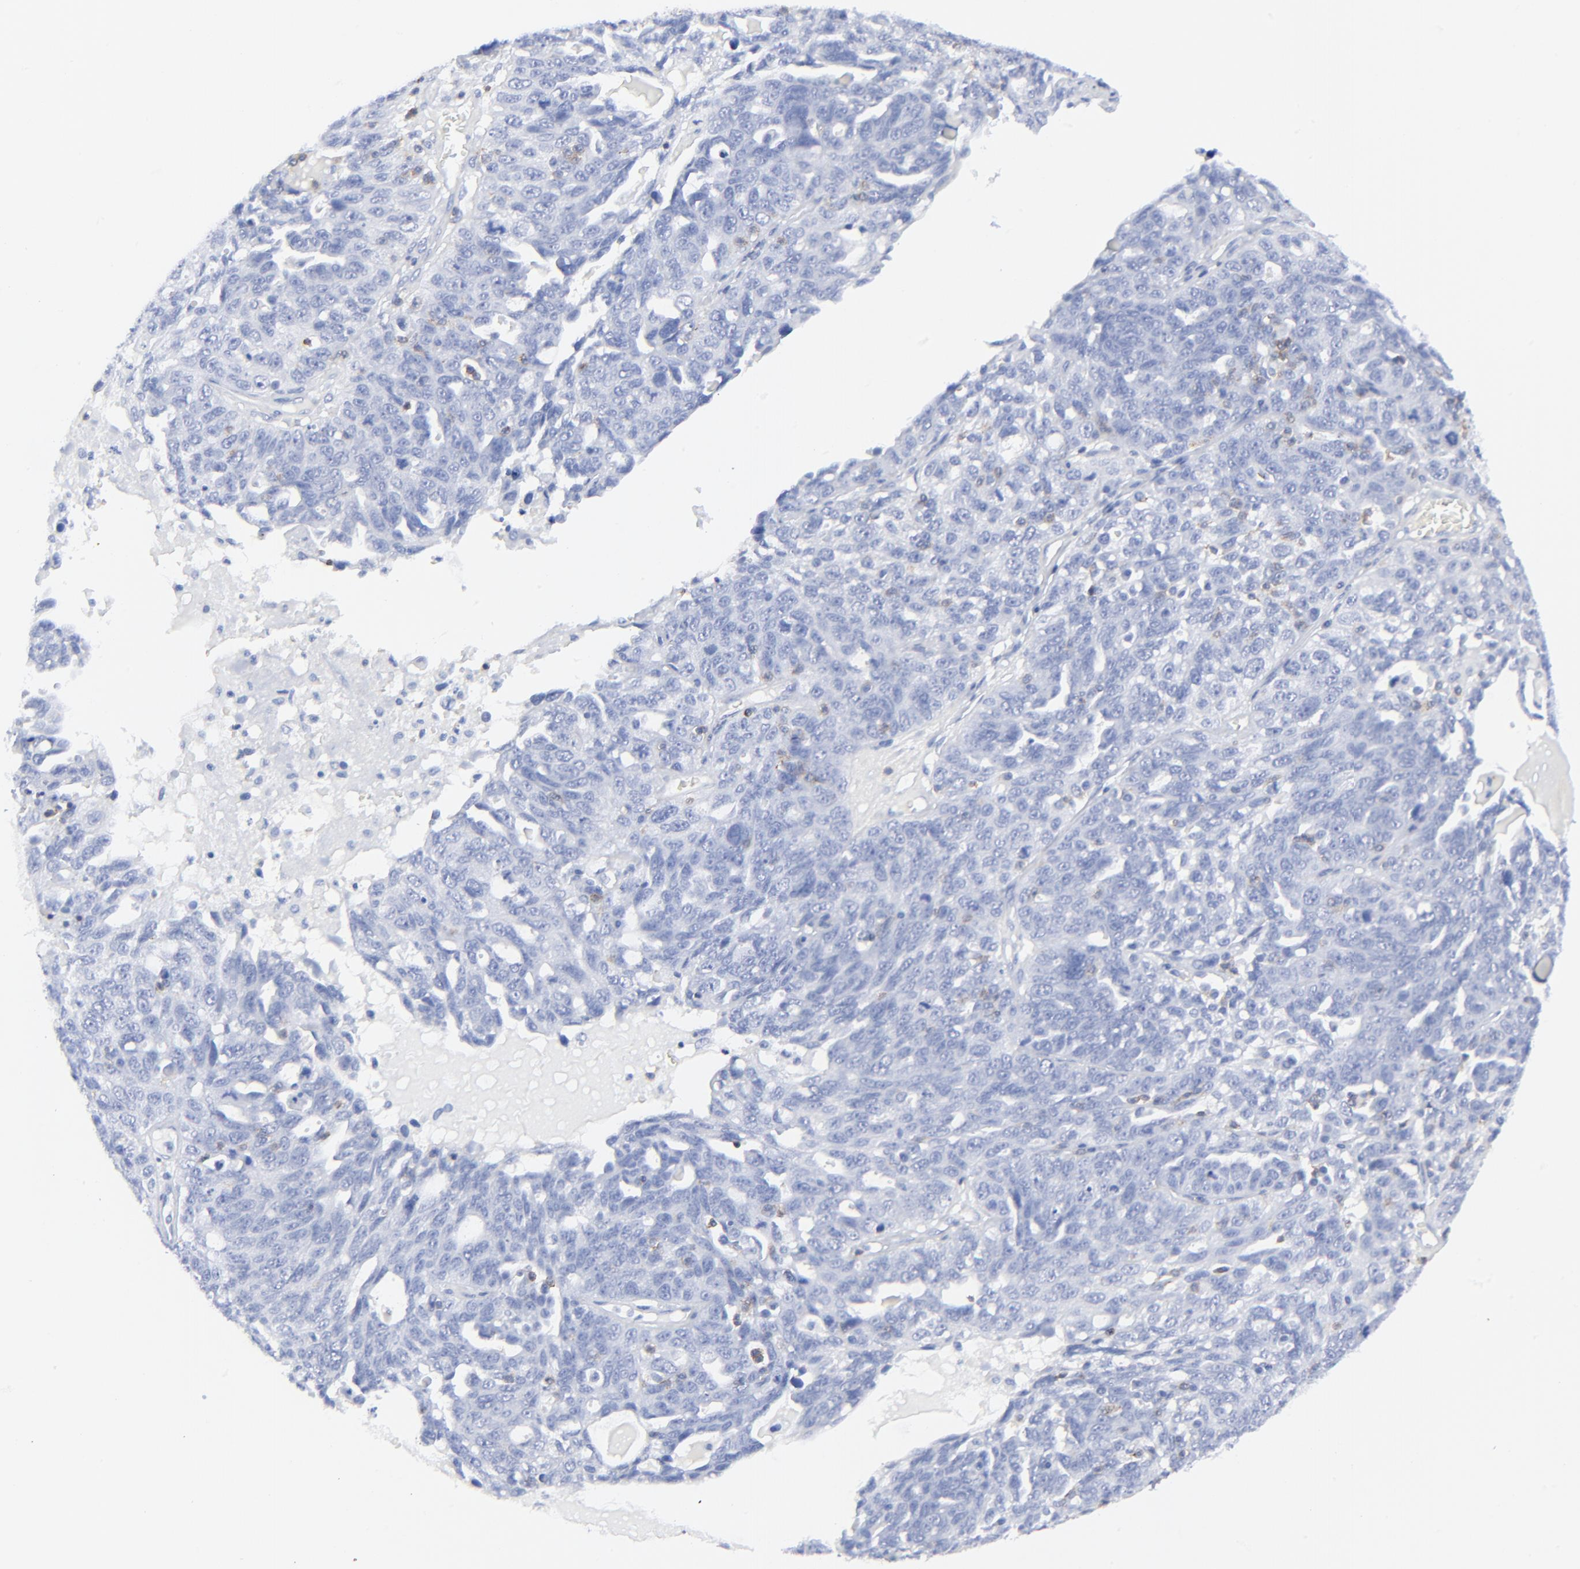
{"staining": {"intensity": "negative", "quantity": "none", "location": "none"}, "tissue": "ovarian cancer", "cell_type": "Tumor cells", "image_type": "cancer", "snomed": [{"axis": "morphology", "description": "Cystadenocarcinoma, serous, NOS"}, {"axis": "topography", "description": "Ovary"}], "caption": "DAB immunohistochemical staining of human ovarian serous cystadenocarcinoma demonstrates no significant positivity in tumor cells.", "gene": "LCK", "patient": {"sex": "female", "age": 71}}